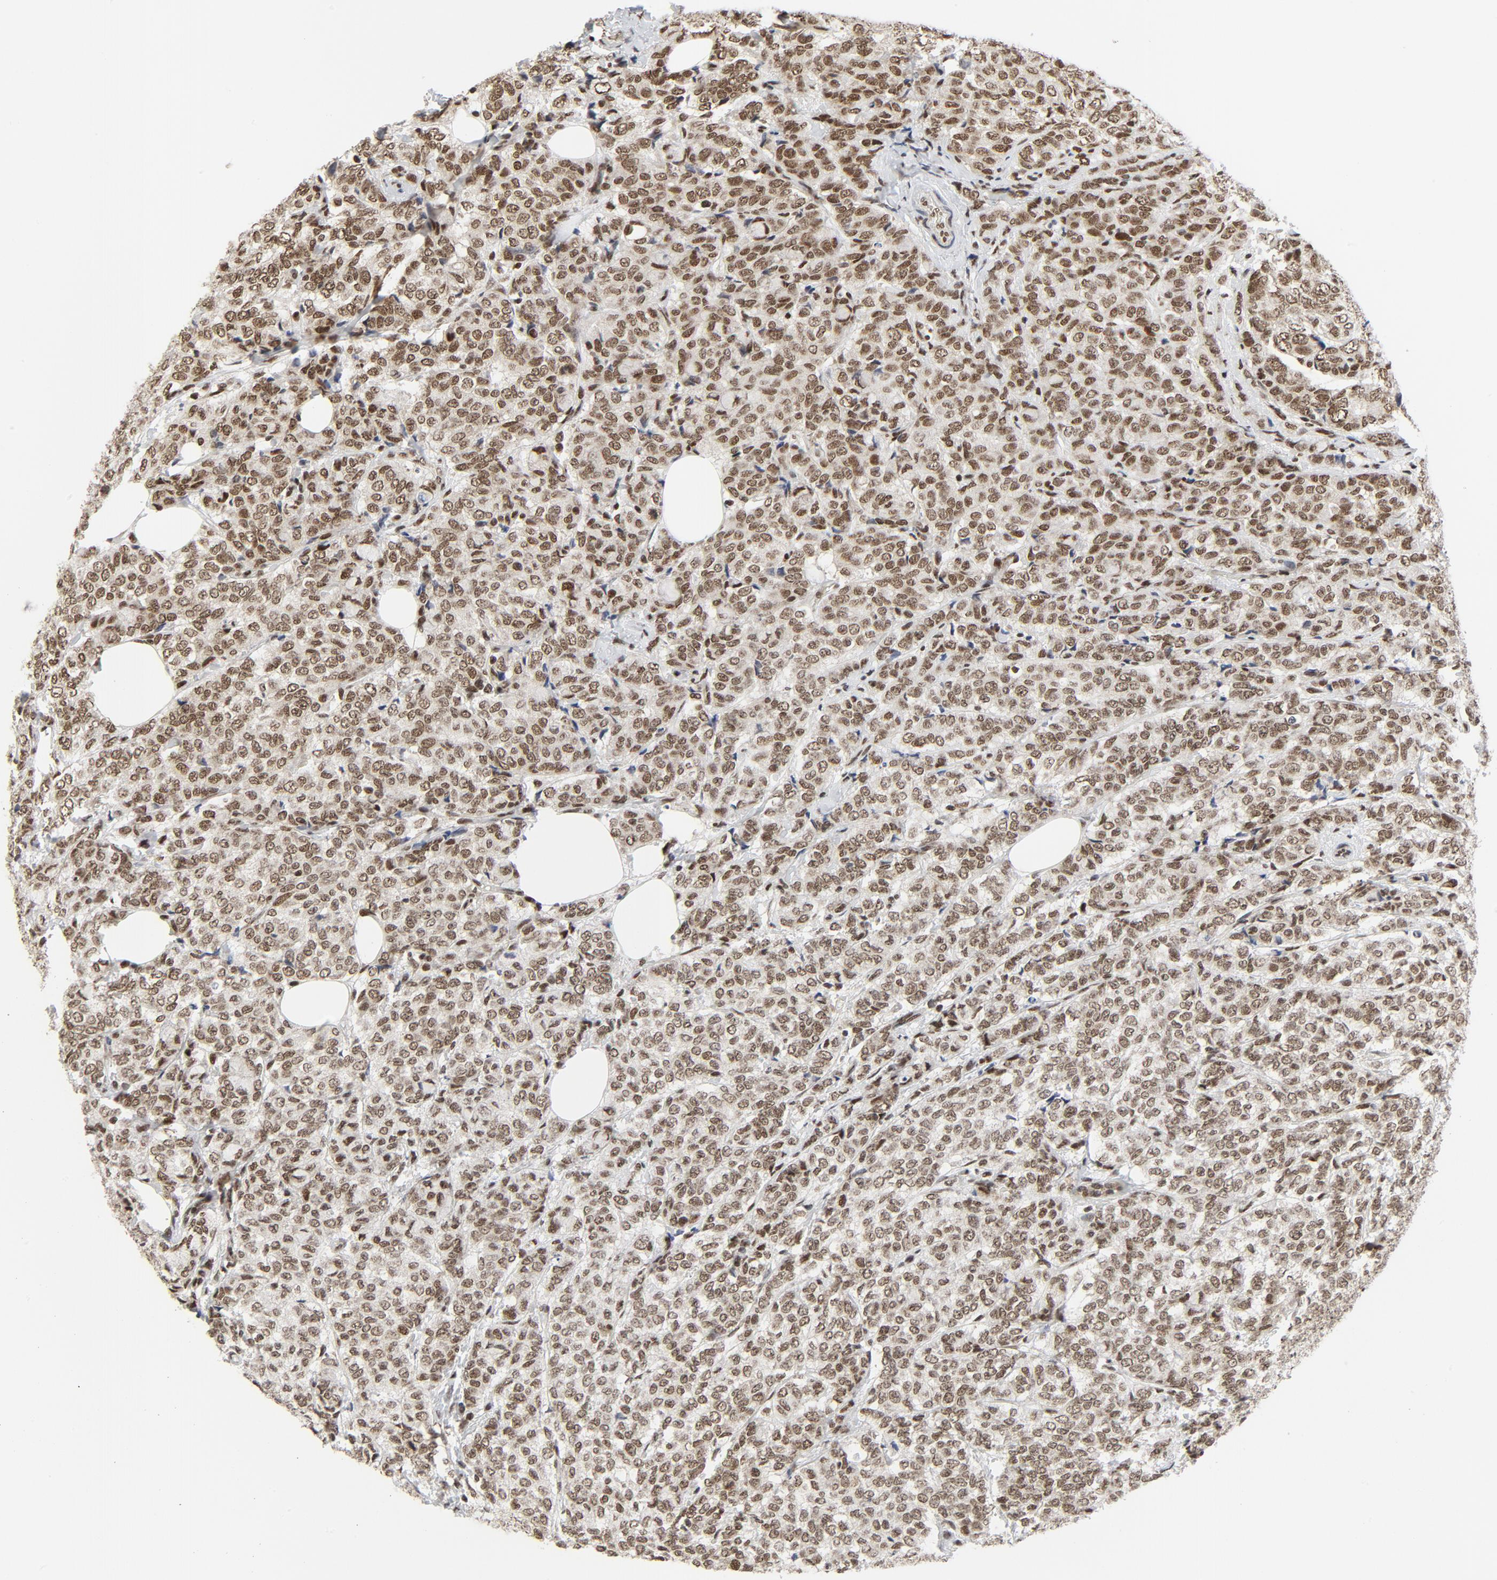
{"staining": {"intensity": "moderate", "quantity": ">75%", "location": "nuclear"}, "tissue": "breast cancer", "cell_type": "Tumor cells", "image_type": "cancer", "snomed": [{"axis": "morphology", "description": "Lobular carcinoma"}, {"axis": "topography", "description": "Breast"}], "caption": "Lobular carcinoma (breast) was stained to show a protein in brown. There is medium levels of moderate nuclear expression in approximately >75% of tumor cells.", "gene": "ERCC1", "patient": {"sex": "female", "age": 60}}